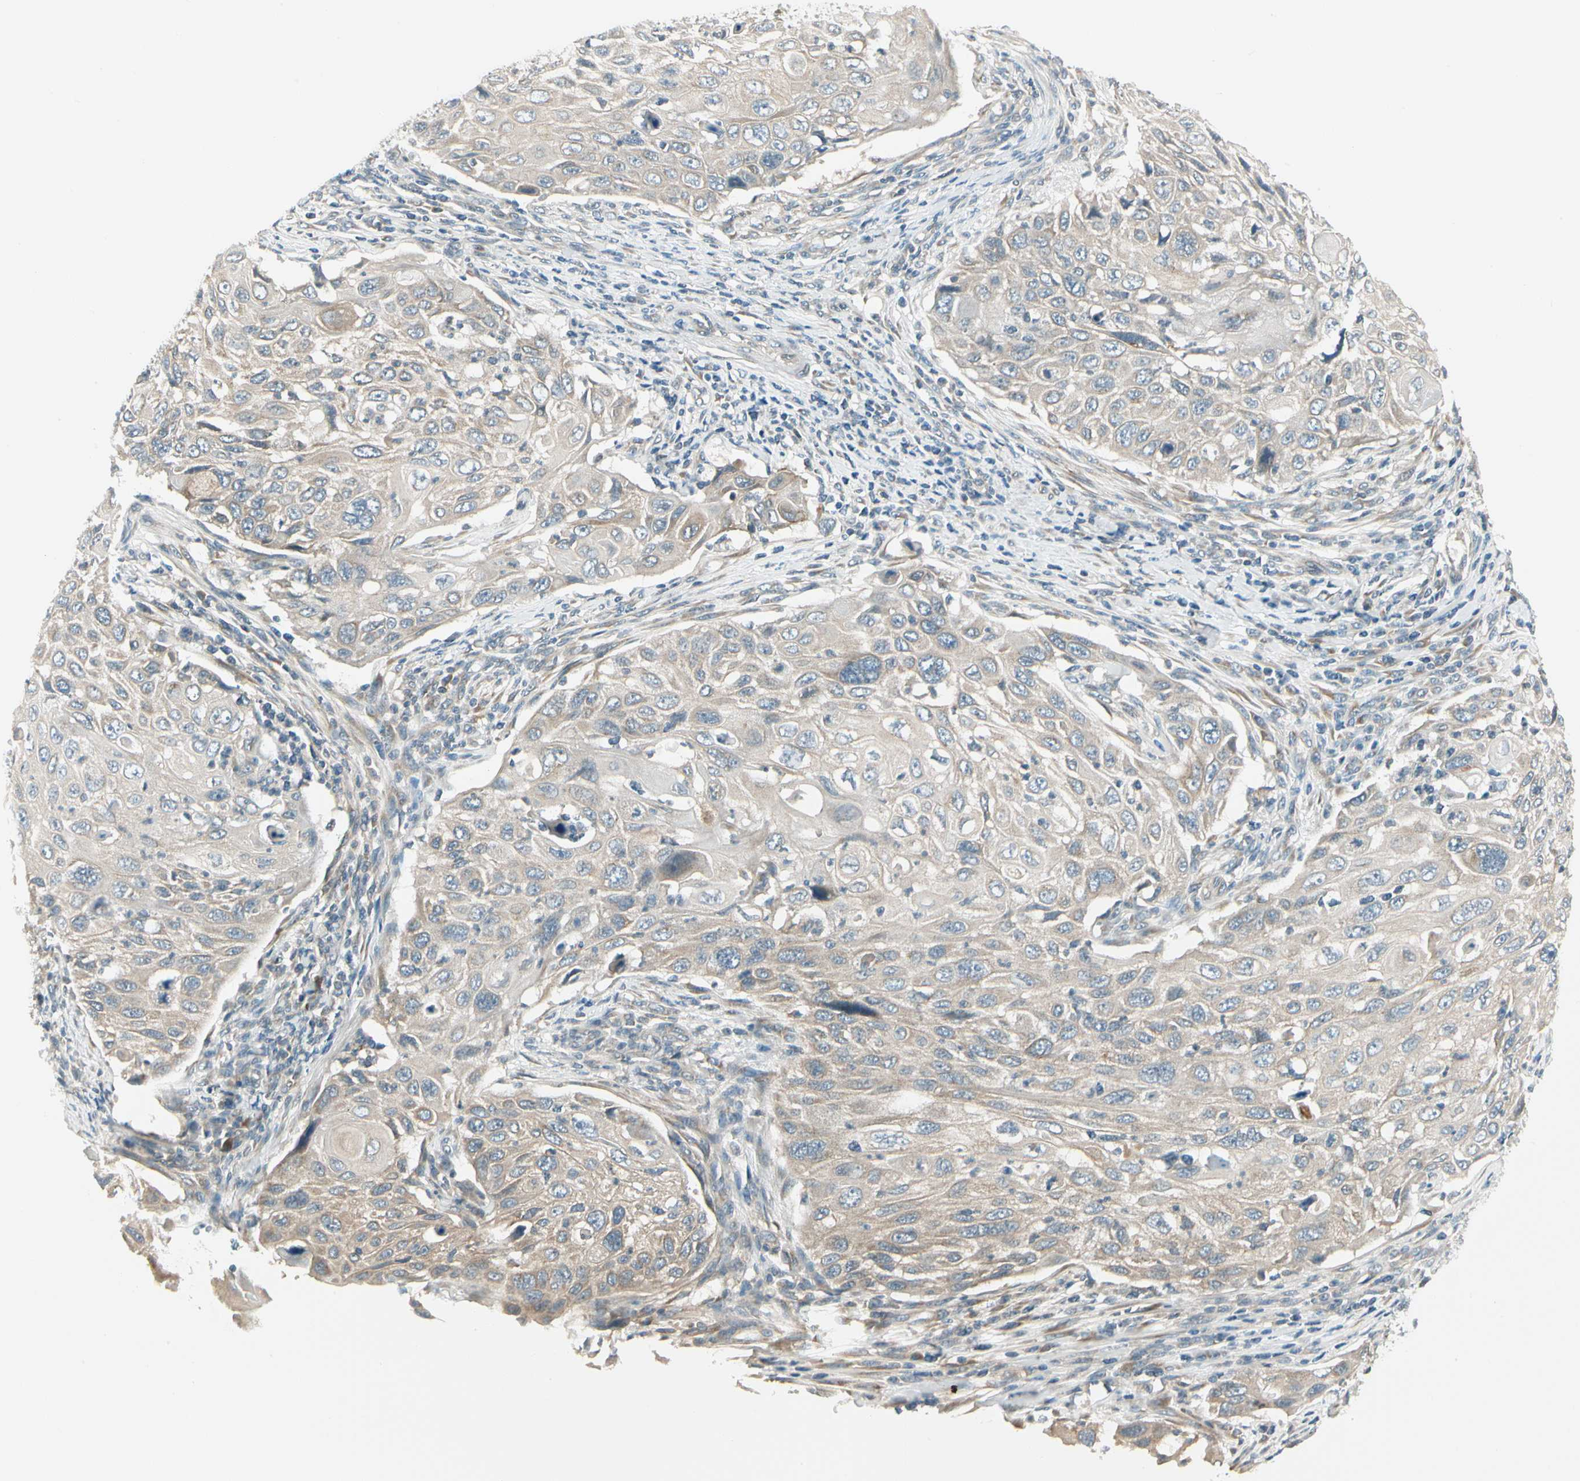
{"staining": {"intensity": "weak", "quantity": ">75%", "location": "cytoplasmic/membranous"}, "tissue": "cervical cancer", "cell_type": "Tumor cells", "image_type": "cancer", "snomed": [{"axis": "morphology", "description": "Squamous cell carcinoma, NOS"}, {"axis": "topography", "description": "Cervix"}], "caption": "Weak cytoplasmic/membranous expression for a protein is identified in approximately >75% of tumor cells of squamous cell carcinoma (cervical) using immunohistochemistry.", "gene": "BNIP1", "patient": {"sex": "female", "age": 70}}